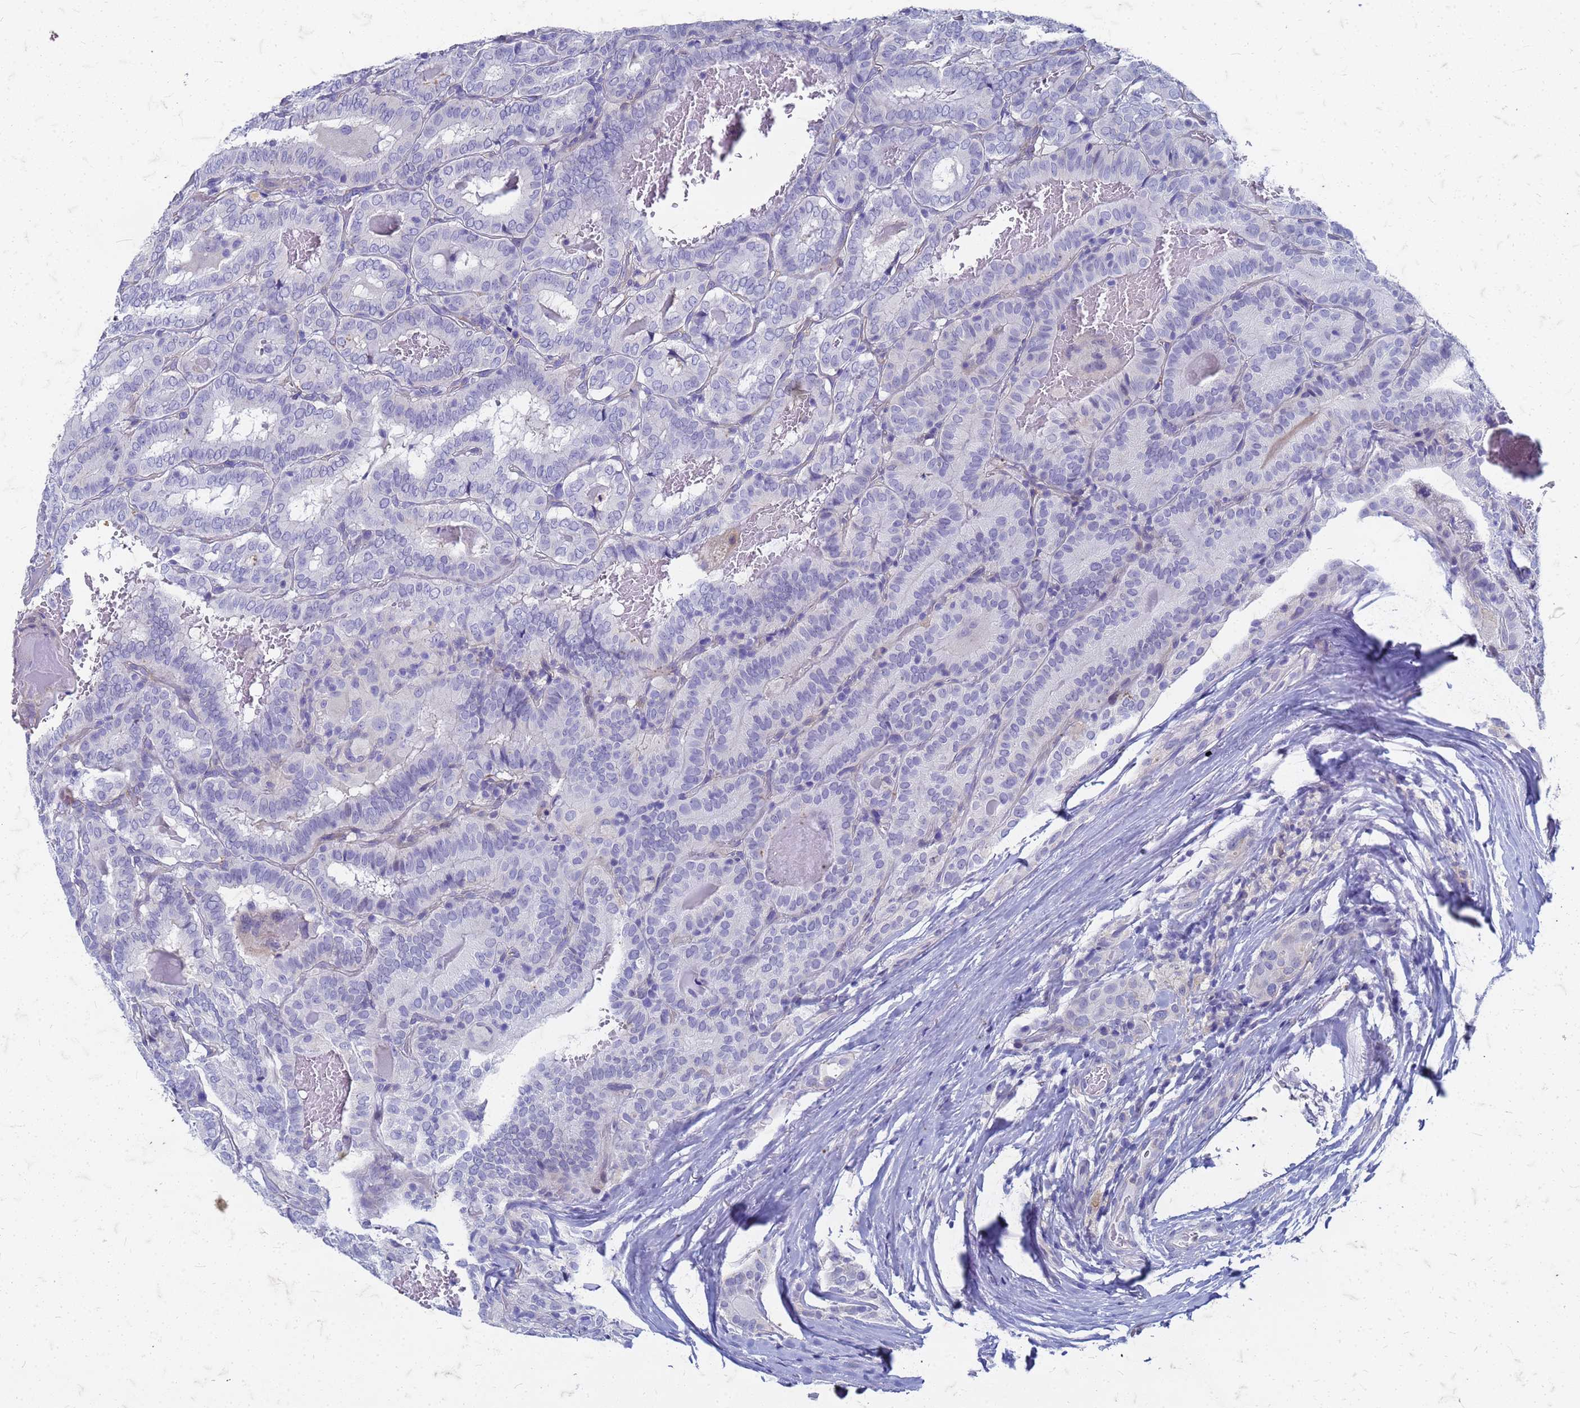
{"staining": {"intensity": "negative", "quantity": "none", "location": "none"}, "tissue": "thyroid cancer", "cell_type": "Tumor cells", "image_type": "cancer", "snomed": [{"axis": "morphology", "description": "Papillary adenocarcinoma, NOS"}, {"axis": "topography", "description": "Thyroid gland"}], "caption": "The IHC image has no significant staining in tumor cells of thyroid papillary adenocarcinoma tissue.", "gene": "TRIM64B", "patient": {"sex": "female", "age": 72}}